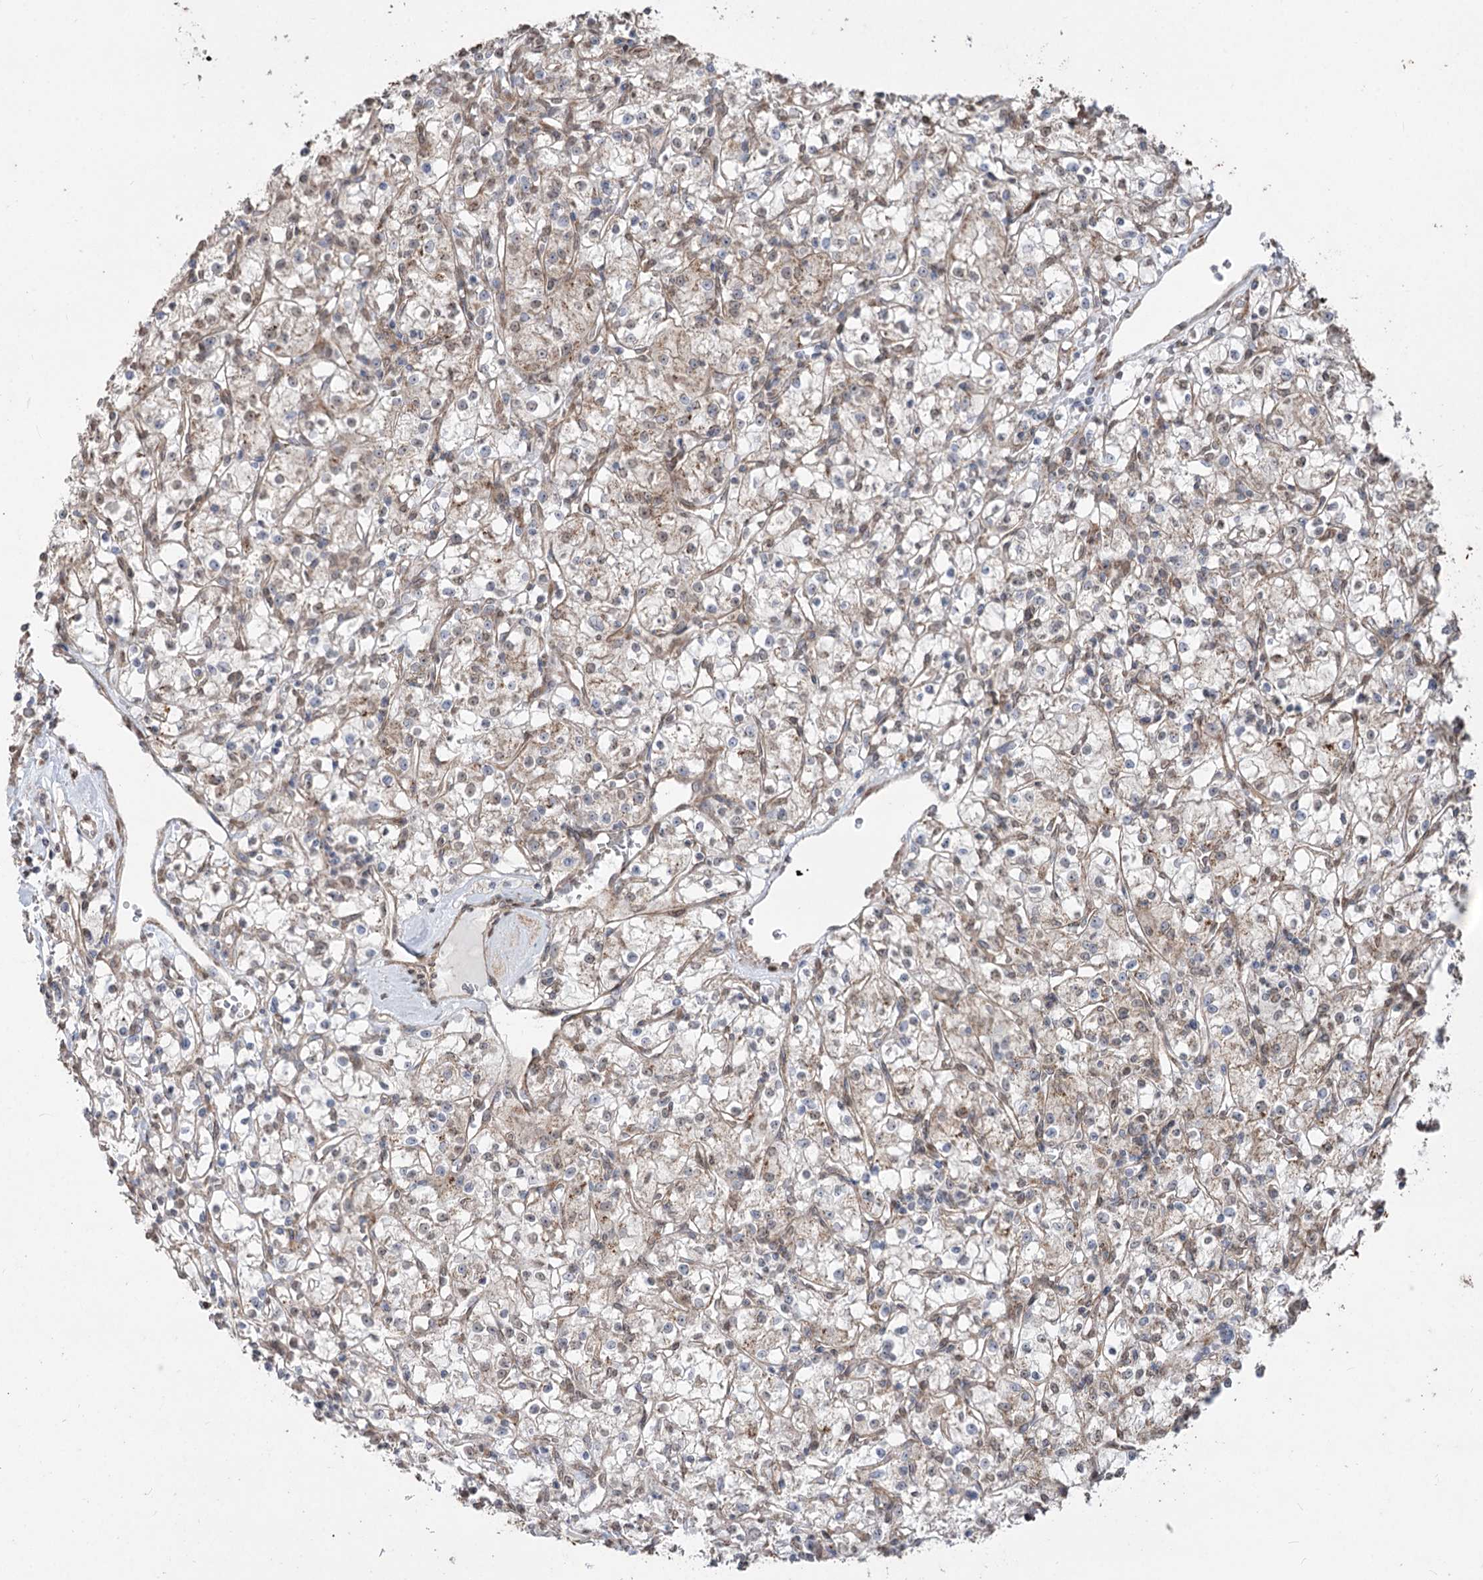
{"staining": {"intensity": "weak", "quantity": ">75%", "location": "cytoplasmic/membranous"}, "tissue": "renal cancer", "cell_type": "Tumor cells", "image_type": "cancer", "snomed": [{"axis": "morphology", "description": "Adenocarcinoma, NOS"}, {"axis": "topography", "description": "Kidney"}], "caption": "Adenocarcinoma (renal) stained with a brown dye shows weak cytoplasmic/membranous positive positivity in about >75% of tumor cells.", "gene": "ZSCAN23", "patient": {"sex": "female", "age": 59}}